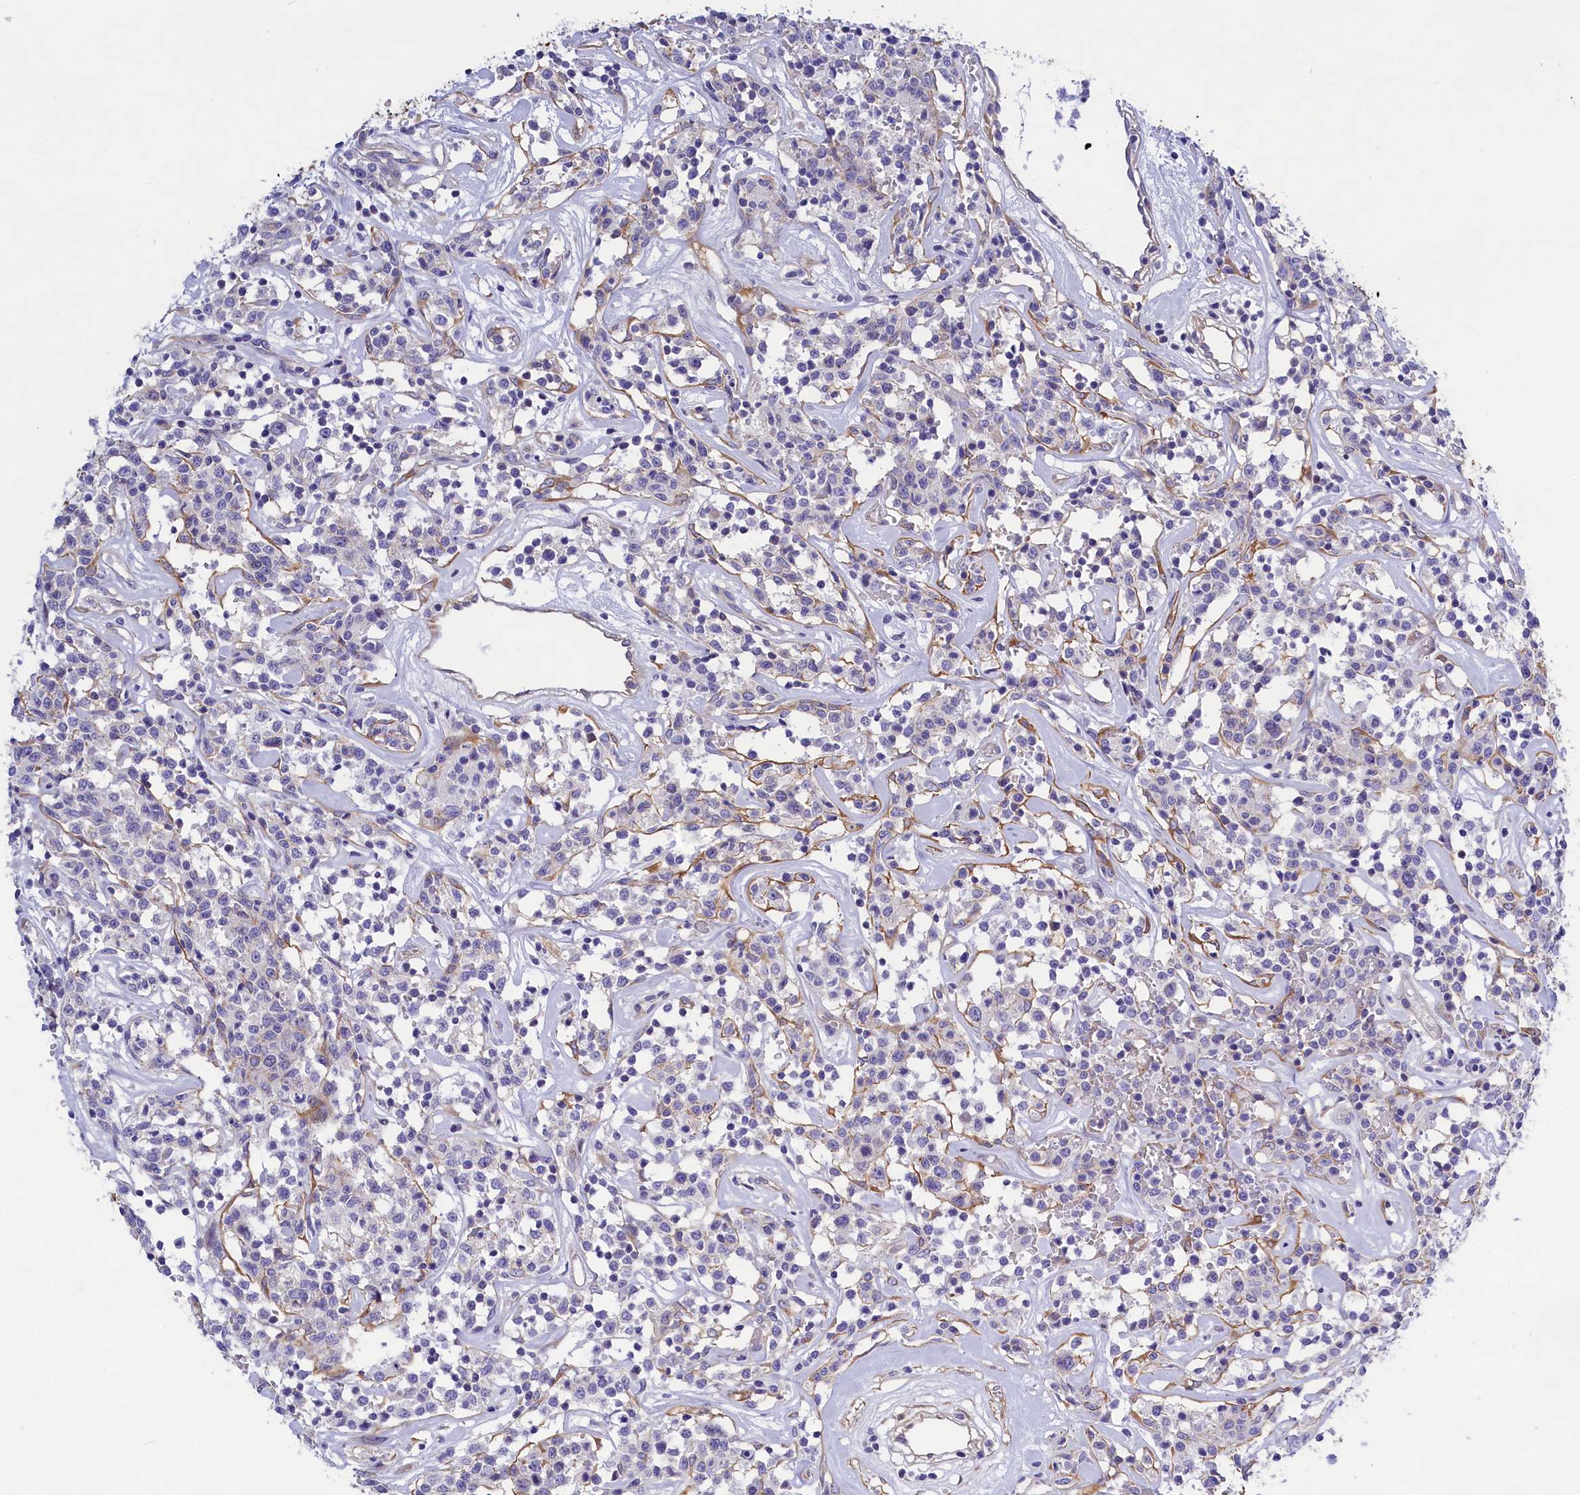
{"staining": {"intensity": "negative", "quantity": "none", "location": "none"}, "tissue": "lymphoma", "cell_type": "Tumor cells", "image_type": "cancer", "snomed": [{"axis": "morphology", "description": "Malignant lymphoma, non-Hodgkin's type, Low grade"}, {"axis": "topography", "description": "Small intestine"}], "caption": "This is an immunohistochemistry micrograph of human lymphoma. There is no expression in tumor cells.", "gene": "PPP1R13L", "patient": {"sex": "female", "age": 59}}